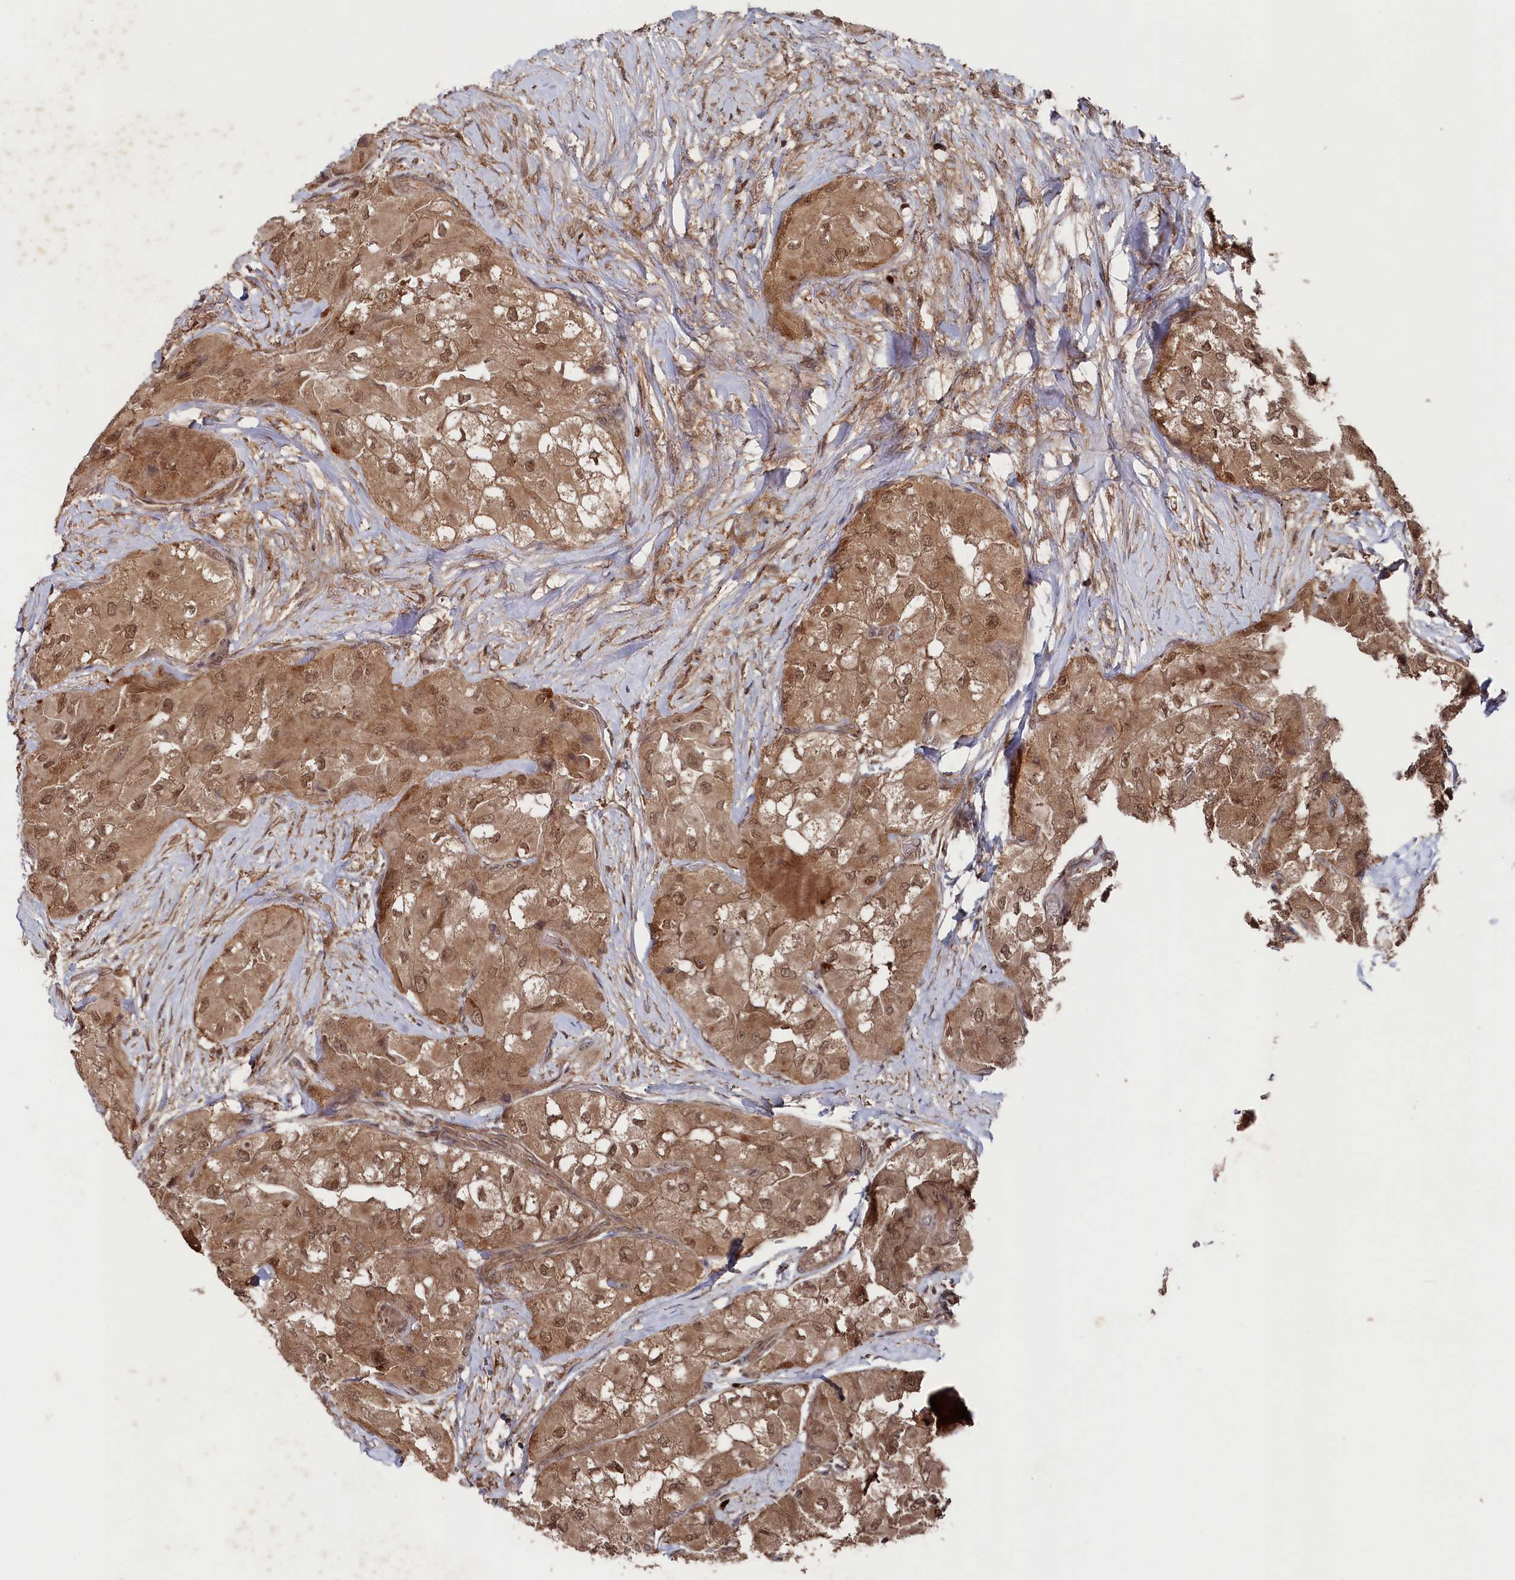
{"staining": {"intensity": "moderate", "quantity": ">75%", "location": "cytoplasmic/membranous,nuclear"}, "tissue": "thyroid cancer", "cell_type": "Tumor cells", "image_type": "cancer", "snomed": [{"axis": "morphology", "description": "Papillary adenocarcinoma, NOS"}, {"axis": "topography", "description": "Thyroid gland"}], "caption": "DAB (3,3'-diaminobenzidine) immunohistochemical staining of thyroid cancer displays moderate cytoplasmic/membranous and nuclear protein positivity in about >75% of tumor cells.", "gene": "BORCS7", "patient": {"sex": "female", "age": 59}}